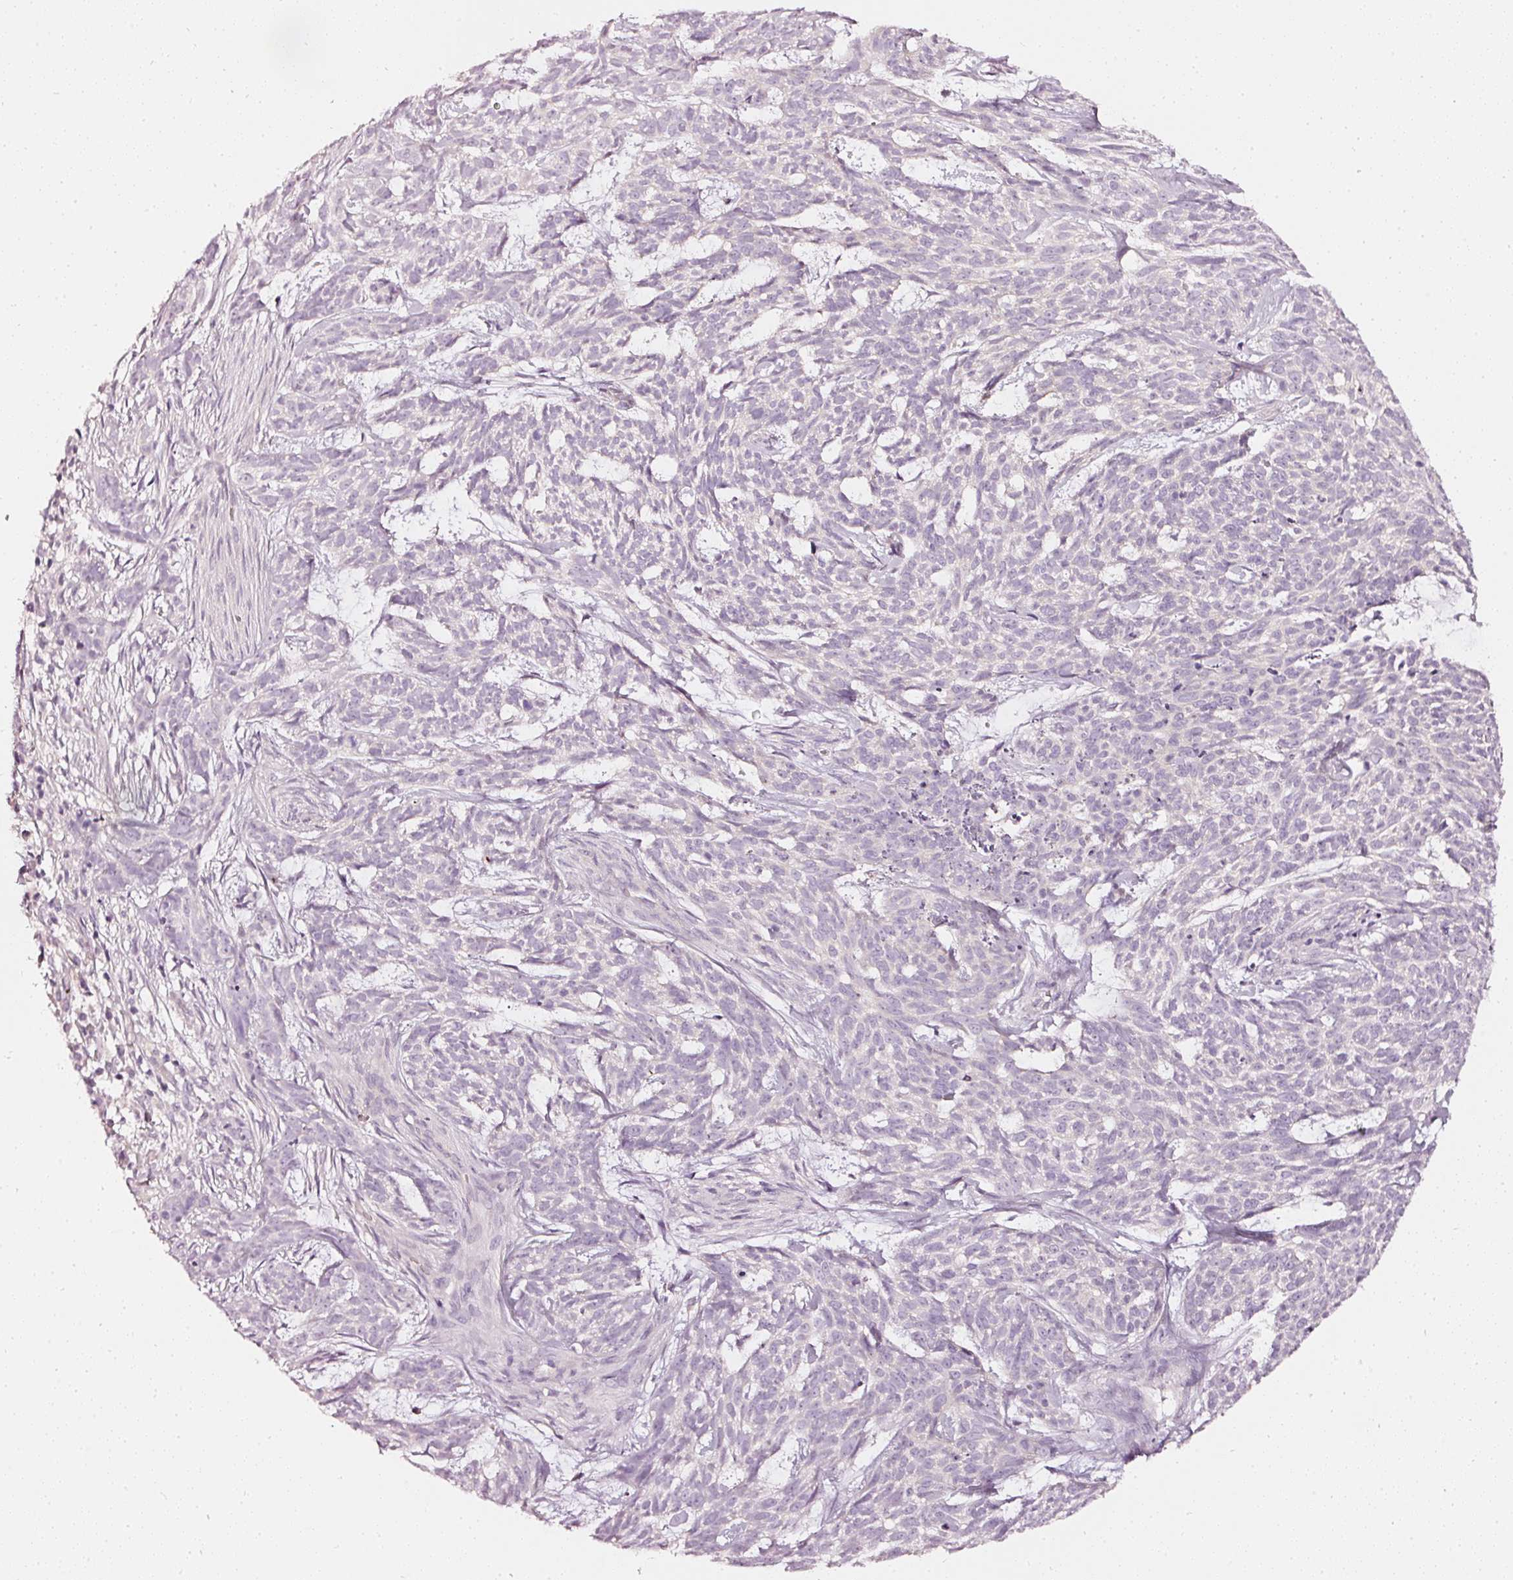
{"staining": {"intensity": "negative", "quantity": "none", "location": "none"}, "tissue": "skin cancer", "cell_type": "Tumor cells", "image_type": "cancer", "snomed": [{"axis": "morphology", "description": "Basal cell carcinoma"}, {"axis": "topography", "description": "Skin"}], "caption": "DAB (3,3'-diaminobenzidine) immunohistochemical staining of human basal cell carcinoma (skin) demonstrates no significant positivity in tumor cells.", "gene": "CNP", "patient": {"sex": "female", "age": 93}}